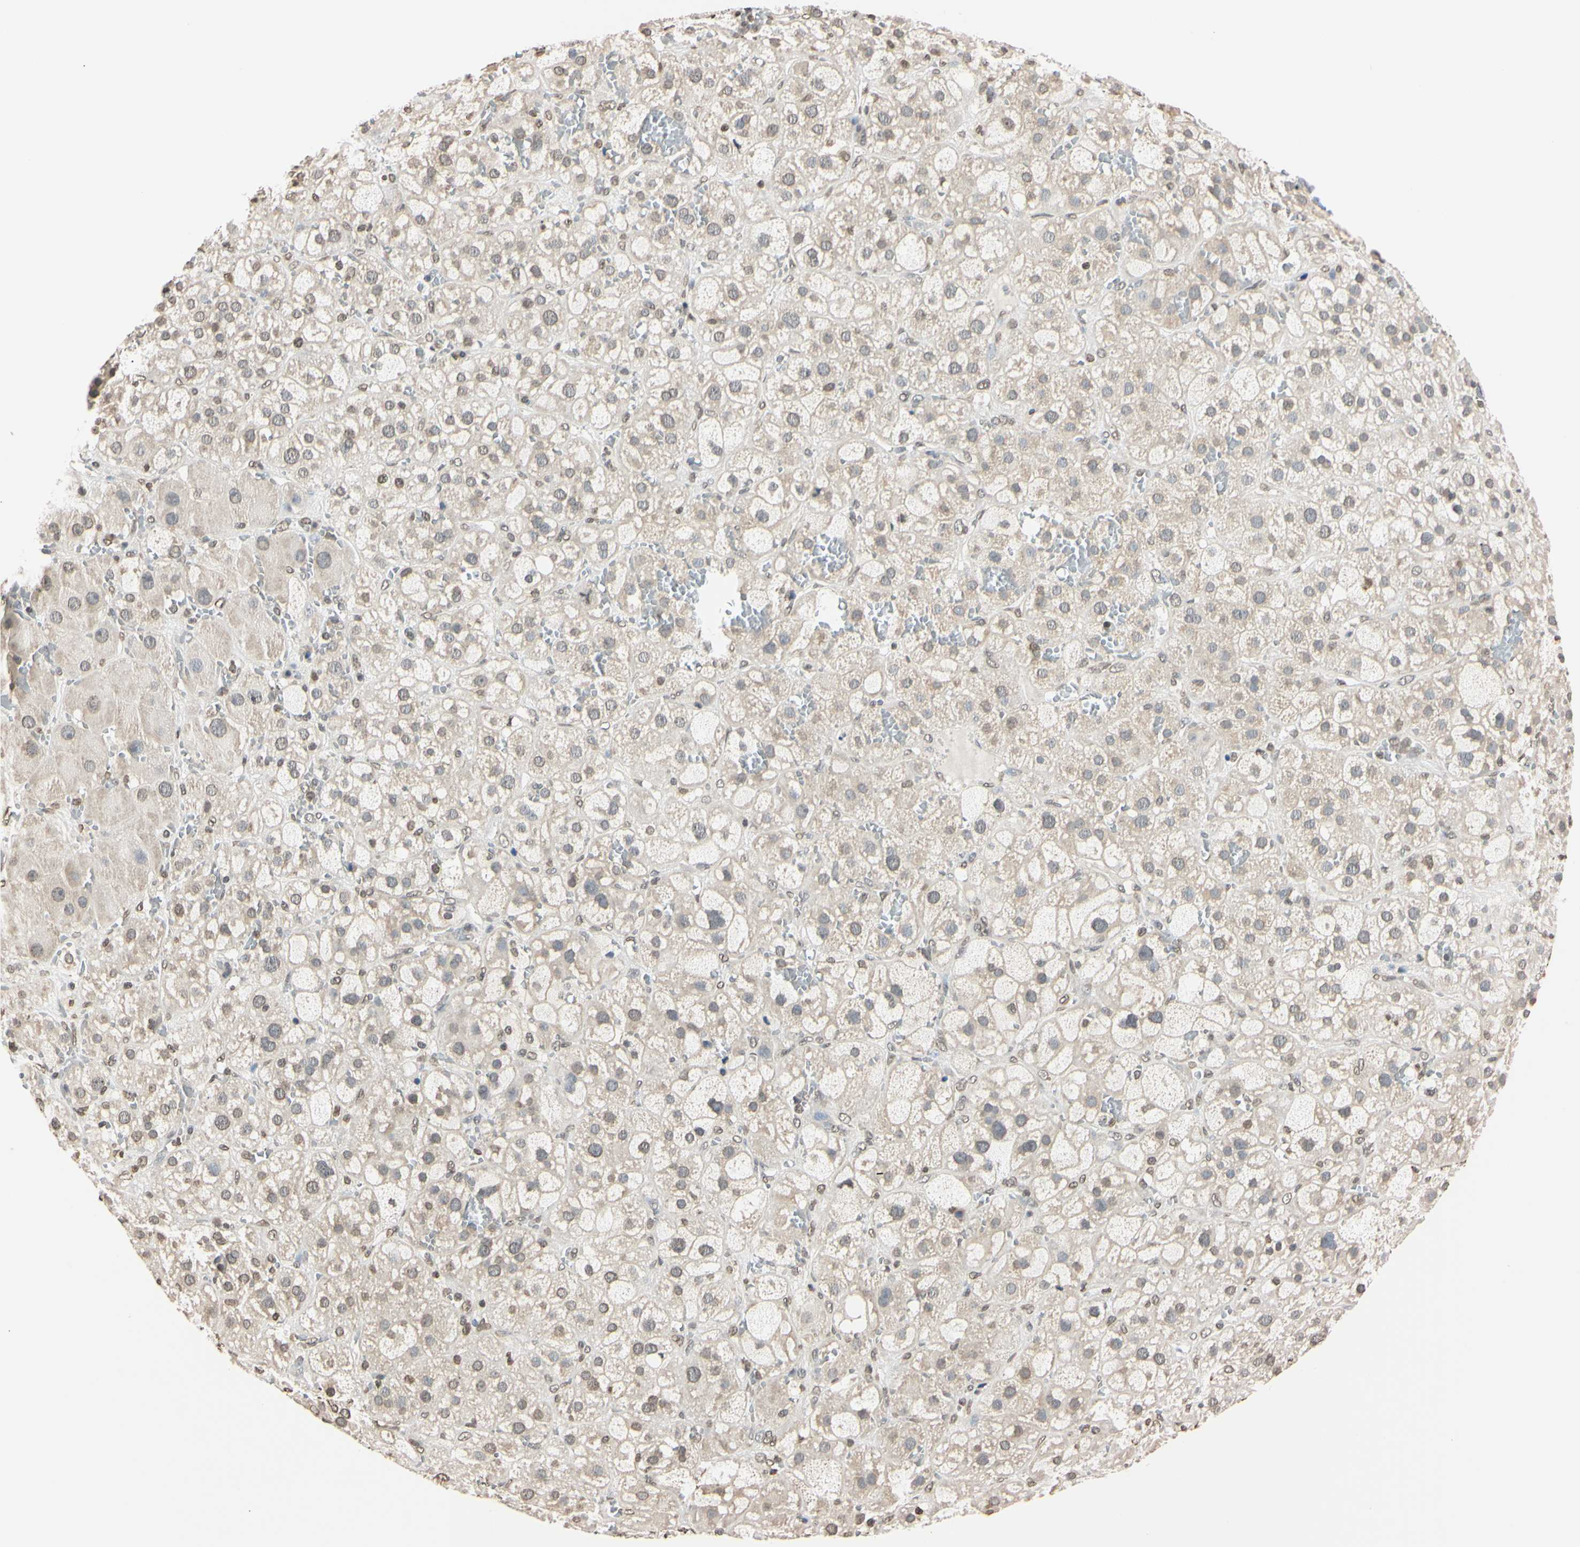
{"staining": {"intensity": "weak", "quantity": "<25%", "location": "nuclear"}, "tissue": "adrenal gland", "cell_type": "Glandular cells", "image_type": "normal", "snomed": [{"axis": "morphology", "description": "Normal tissue, NOS"}, {"axis": "topography", "description": "Adrenal gland"}], "caption": "IHC image of unremarkable adrenal gland: human adrenal gland stained with DAB displays no significant protein expression in glandular cells.", "gene": "CDC45", "patient": {"sex": "female", "age": 47}}